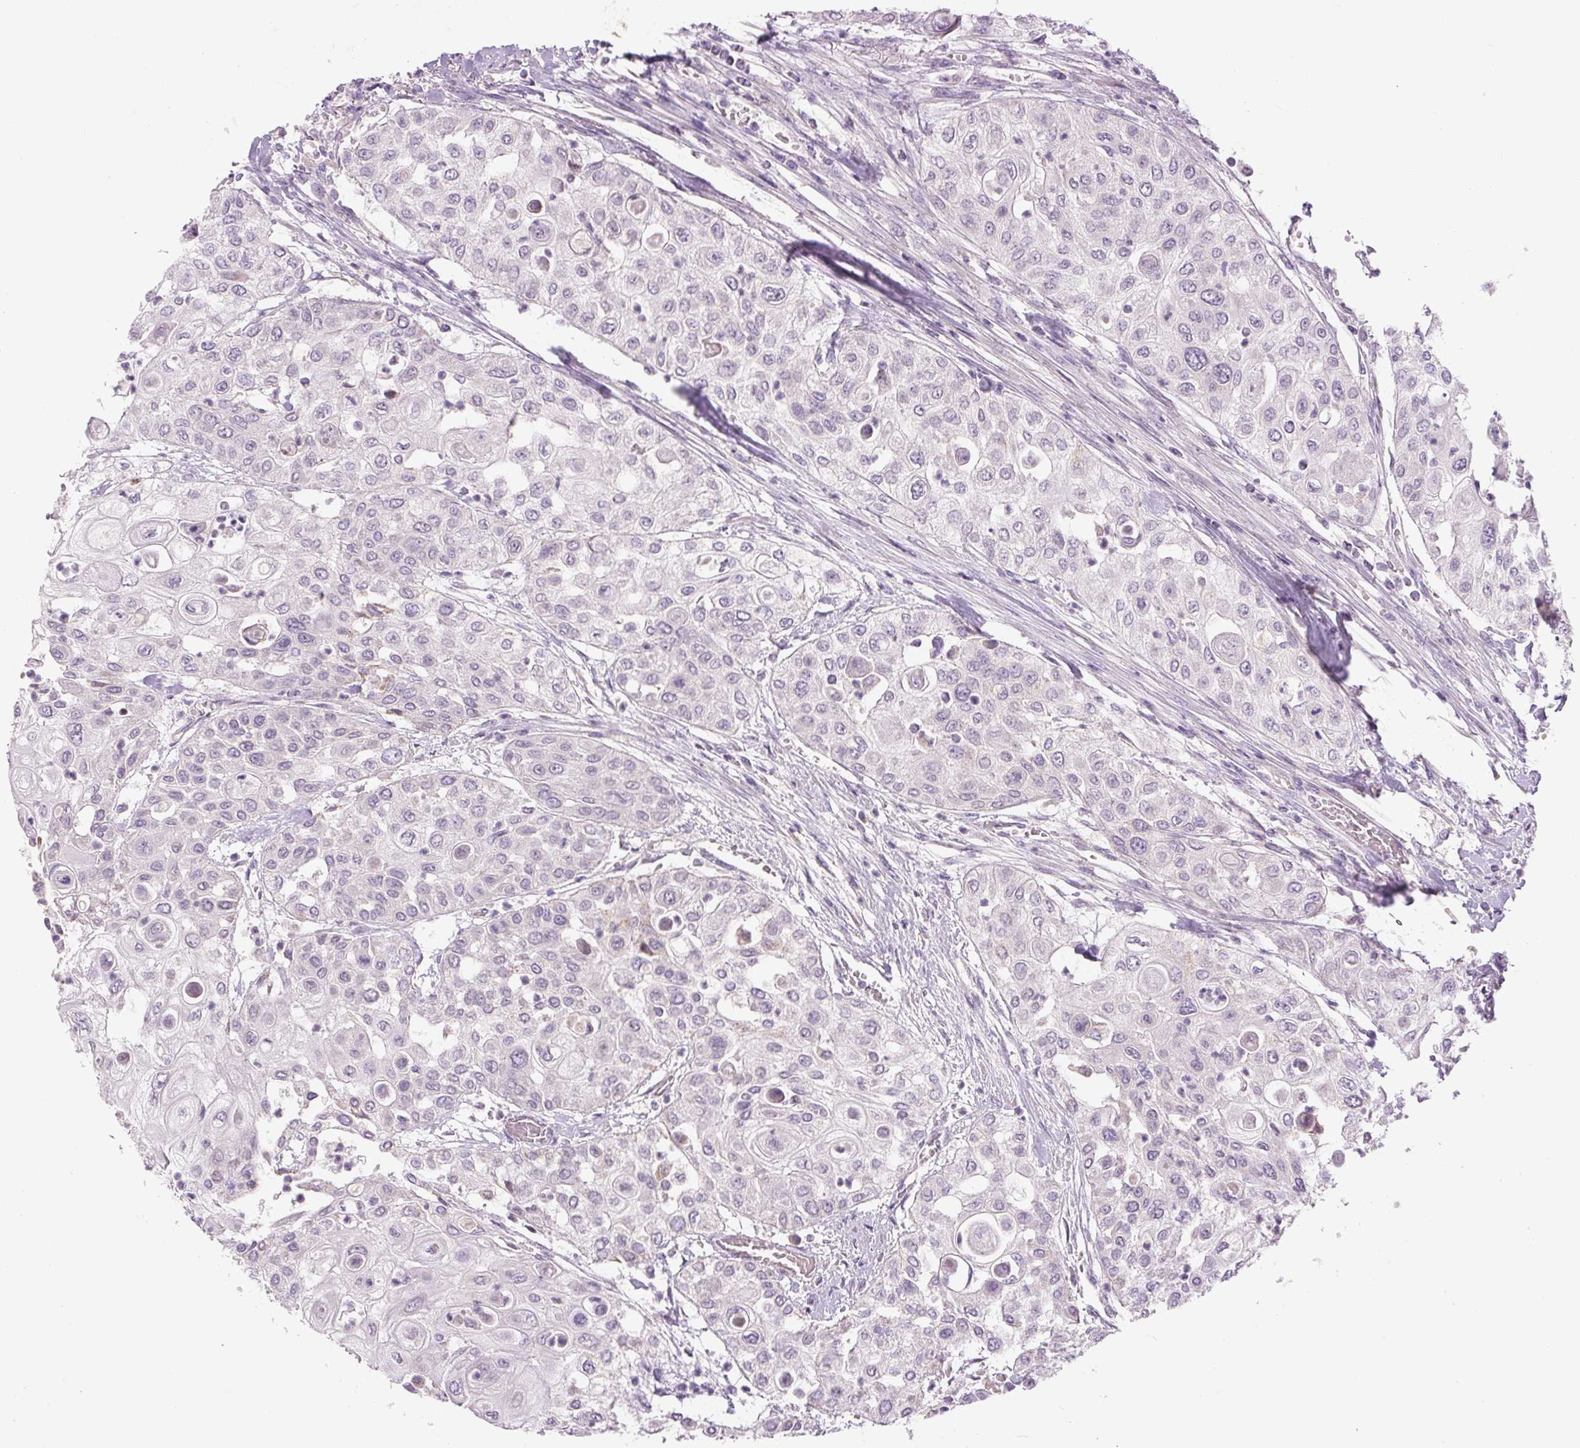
{"staining": {"intensity": "negative", "quantity": "none", "location": "none"}, "tissue": "urothelial cancer", "cell_type": "Tumor cells", "image_type": "cancer", "snomed": [{"axis": "morphology", "description": "Urothelial carcinoma, High grade"}, {"axis": "topography", "description": "Urinary bladder"}], "caption": "An immunohistochemistry photomicrograph of high-grade urothelial carcinoma is shown. There is no staining in tumor cells of high-grade urothelial carcinoma. Nuclei are stained in blue.", "gene": "FABP7", "patient": {"sex": "female", "age": 79}}